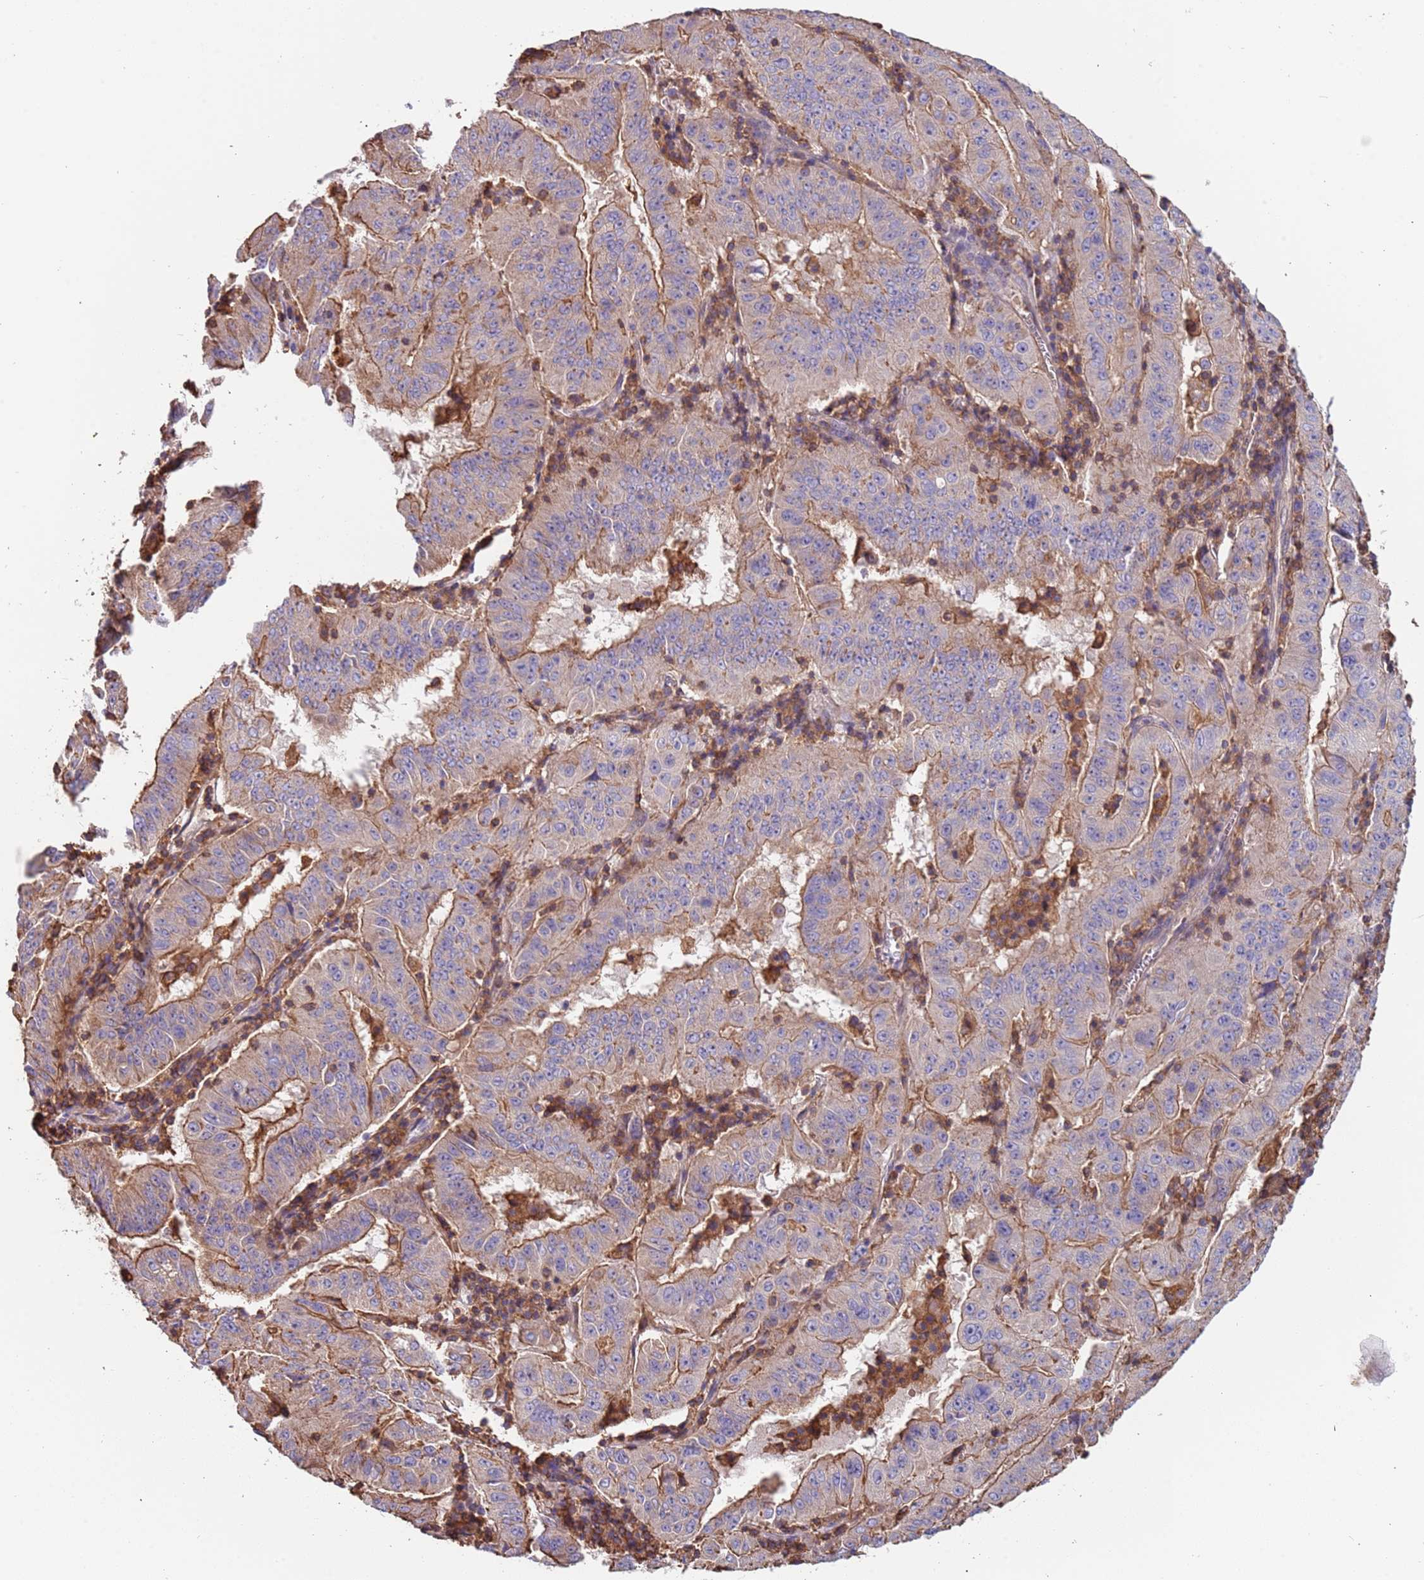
{"staining": {"intensity": "moderate", "quantity": "<25%", "location": "cytoplasmic/membranous"}, "tissue": "pancreatic cancer", "cell_type": "Tumor cells", "image_type": "cancer", "snomed": [{"axis": "morphology", "description": "Adenocarcinoma, NOS"}, {"axis": "topography", "description": "Pancreas"}], "caption": "Immunohistochemistry (IHC) (DAB) staining of human pancreatic adenocarcinoma demonstrates moderate cytoplasmic/membranous protein positivity in about <25% of tumor cells.", "gene": "SYT4", "patient": {"sex": "male", "age": 63}}